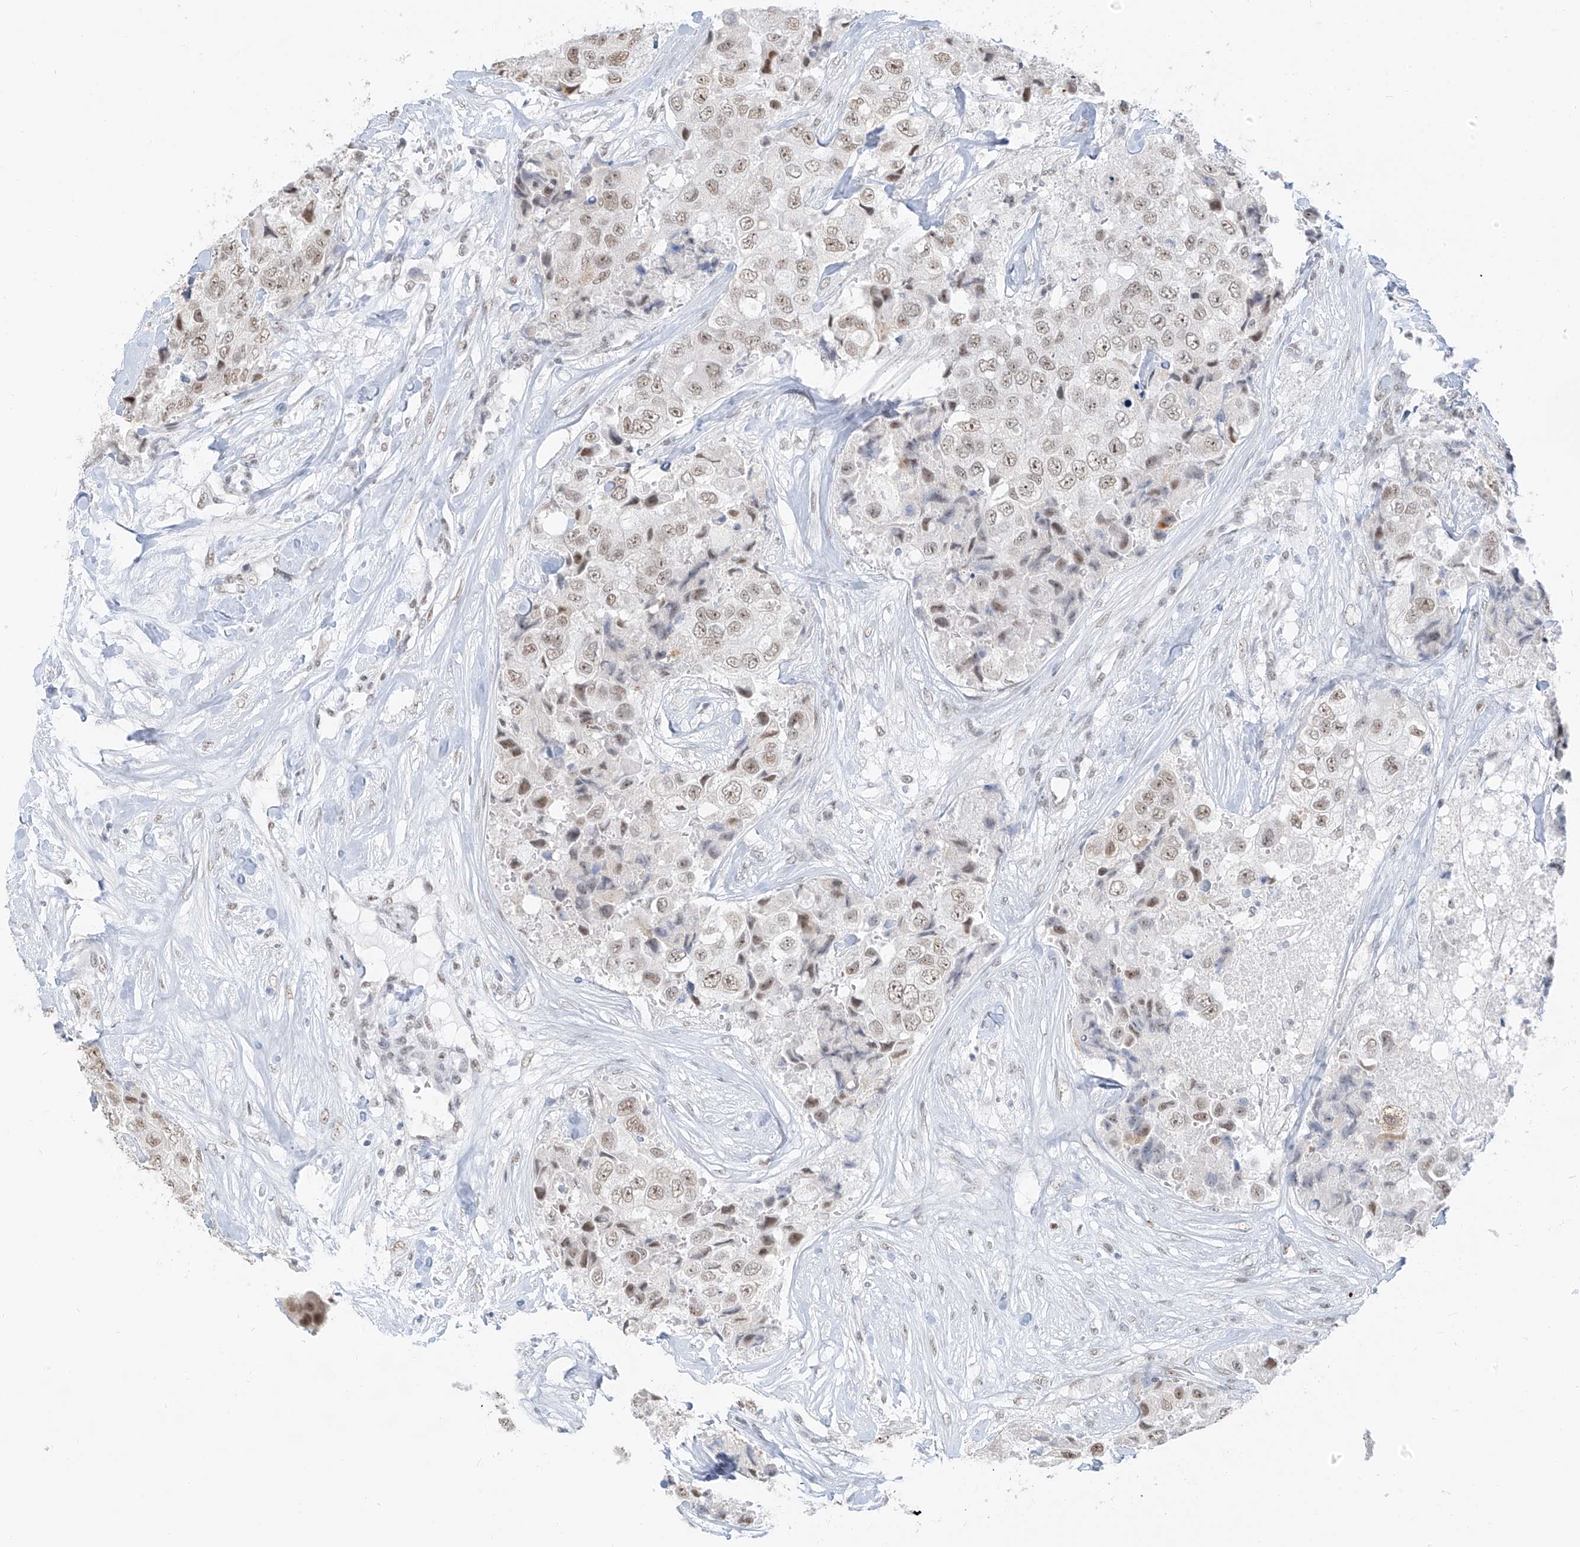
{"staining": {"intensity": "weak", "quantity": ">75%", "location": "nuclear"}, "tissue": "breast cancer", "cell_type": "Tumor cells", "image_type": "cancer", "snomed": [{"axis": "morphology", "description": "Duct carcinoma"}, {"axis": "topography", "description": "Breast"}], "caption": "A high-resolution image shows immunohistochemistry (IHC) staining of breast cancer (invasive ductal carcinoma), which exhibits weak nuclear staining in about >75% of tumor cells.", "gene": "PGC", "patient": {"sex": "female", "age": 62}}